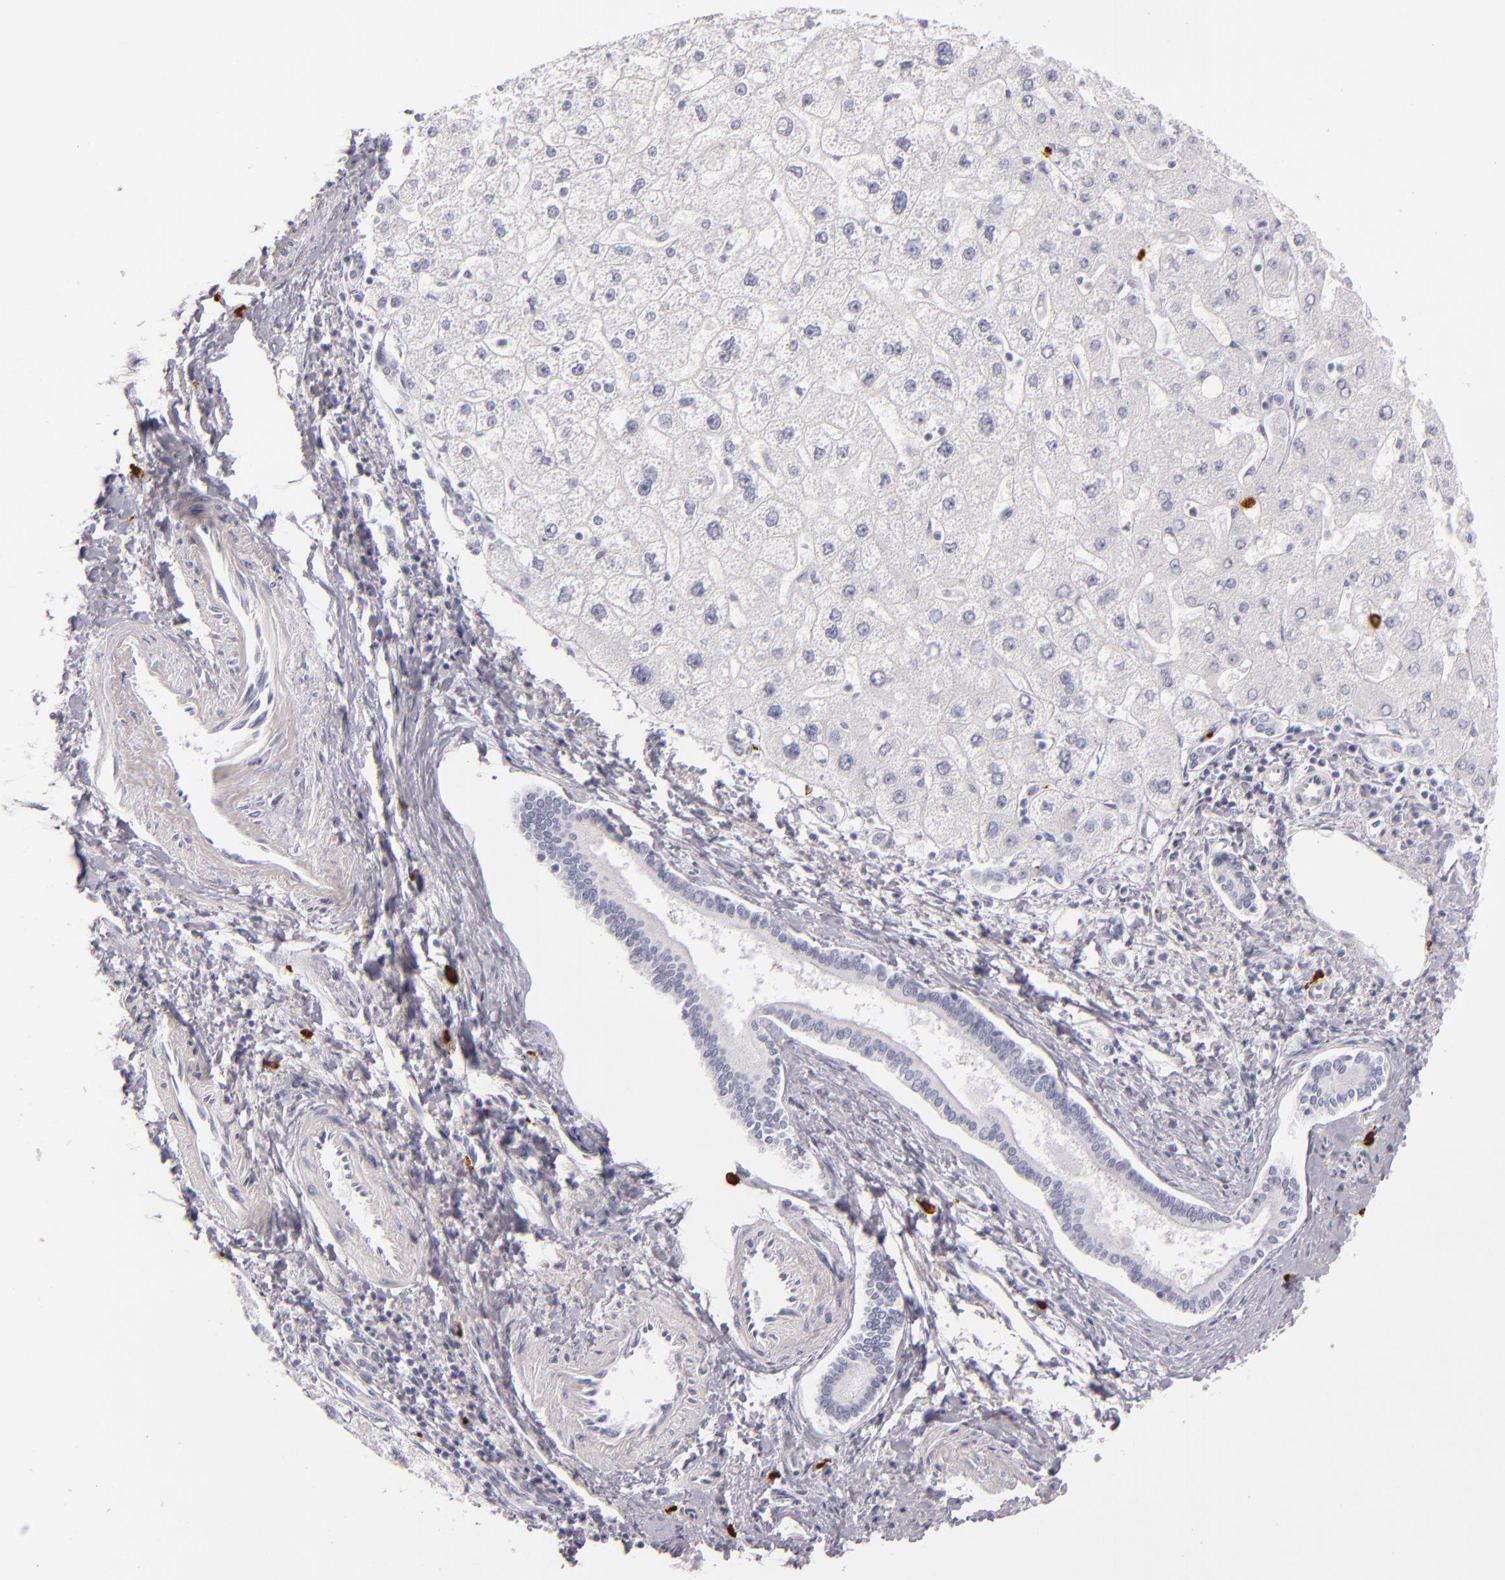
{"staining": {"intensity": "negative", "quantity": "none", "location": "none"}, "tissue": "liver cancer", "cell_type": "Tumor cells", "image_type": "cancer", "snomed": [{"axis": "morphology", "description": "Carcinoma, Hepatocellular, NOS"}, {"axis": "topography", "description": "Liver"}], "caption": "The immunohistochemistry (IHC) histopathology image has no significant positivity in tumor cells of liver cancer tissue.", "gene": "TPSD1", "patient": {"sex": "female", "age": 85}}